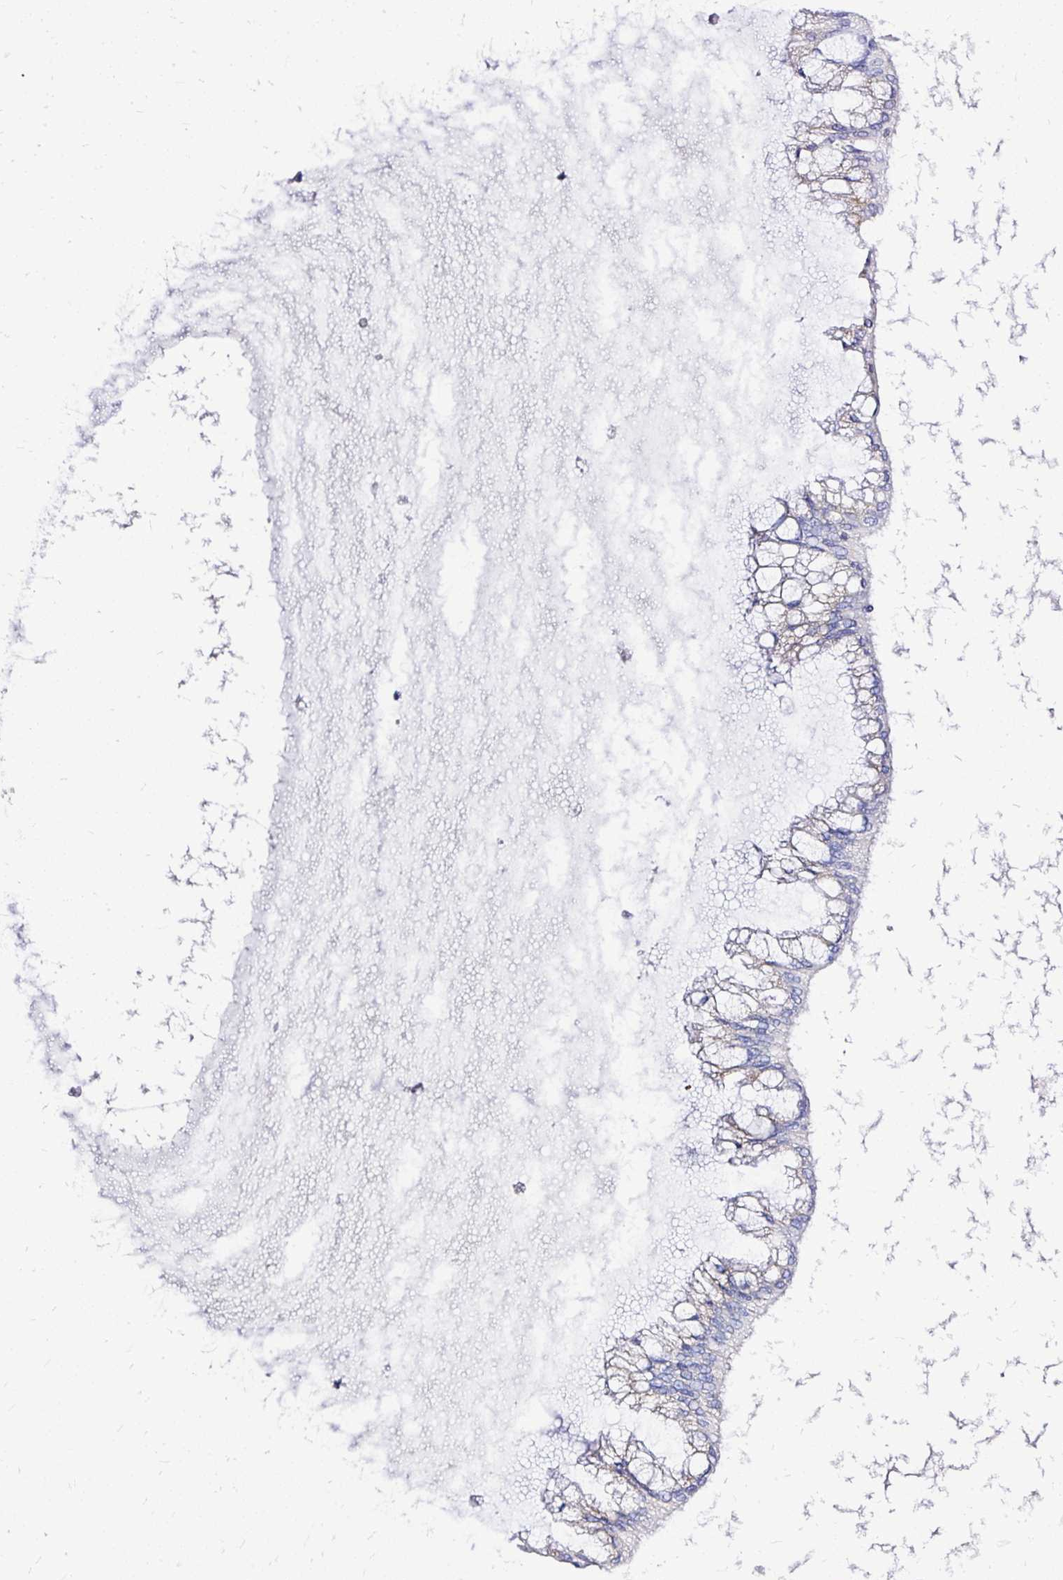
{"staining": {"intensity": "weak", "quantity": "<25%", "location": "cytoplasmic/membranous"}, "tissue": "ovarian cancer", "cell_type": "Tumor cells", "image_type": "cancer", "snomed": [{"axis": "morphology", "description": "Cystadenocarcinoma, mucinous, NOS"}, {"axis": "topography", "description": "Ovary"}], "caption": "Histopathology image shows no significant protein expression in tumor cells of mucinous cystadenocarcinoma (ovarian).", "gene": "AMFR", "patient": {"sex": "female", "age": 73}}